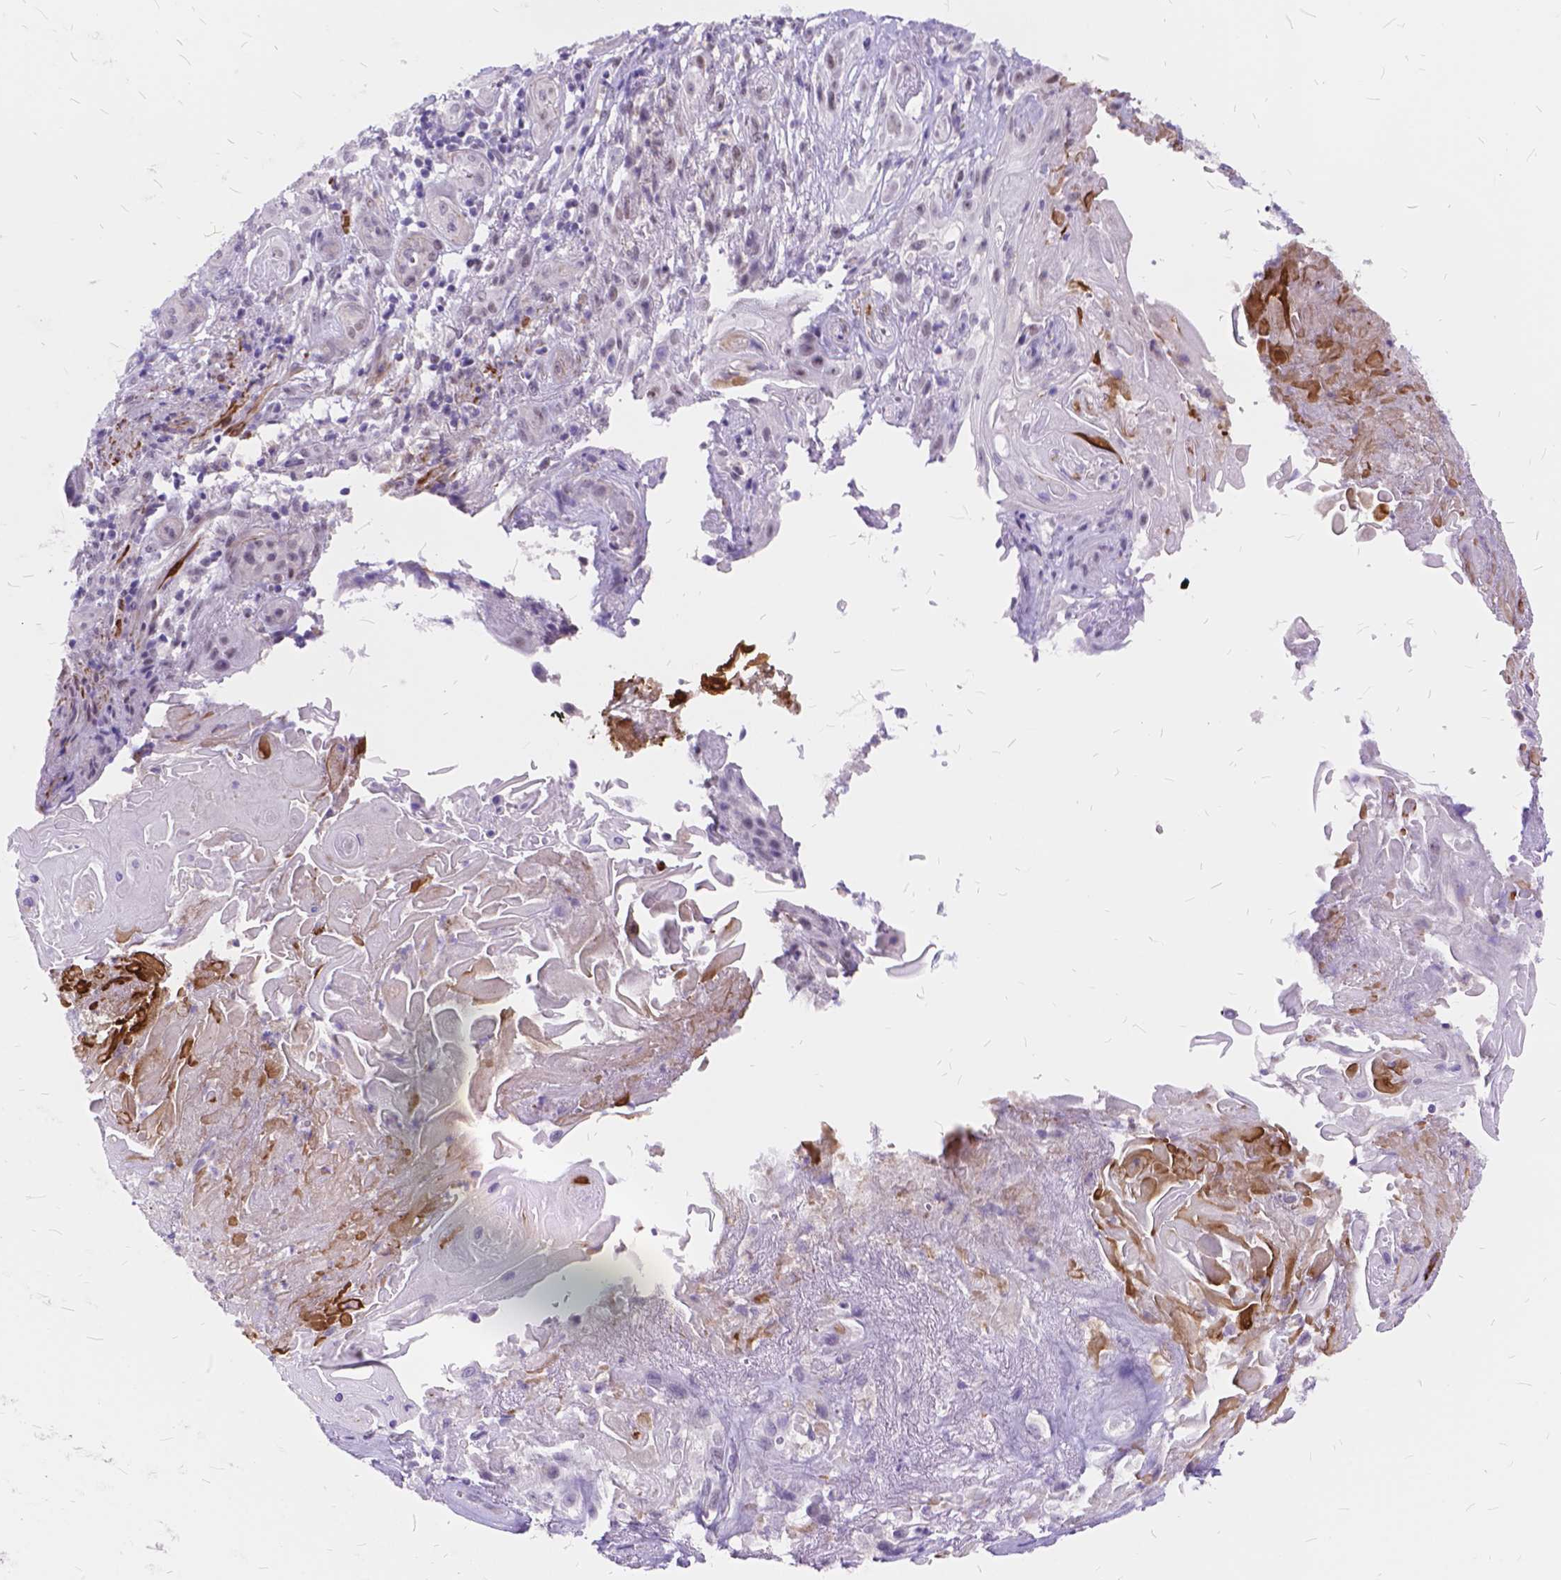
{"staining": {"intensity": "negative", "quantity": "none", "location": "none"}, "tissue": "skin cancer", "cell_type": "Tumor cells", "image_type": "cancer", "snomed": [{"axis": "morphology", "description": "Squamous cell carcinoma, NOS"}, {"axis": "topography", "description": "Skin"}], "caption": "DAB immunohistochemical staining of human skin cancer demonstrates no significant positivity in tumor cells. Brightfield microscopy of immunohistochemistry stained with DAB (brown) and hematoxylin (blue), captured at high magnification.", "gene": "MAN2C1", "patient": {"sex": "male", "age": 62}}